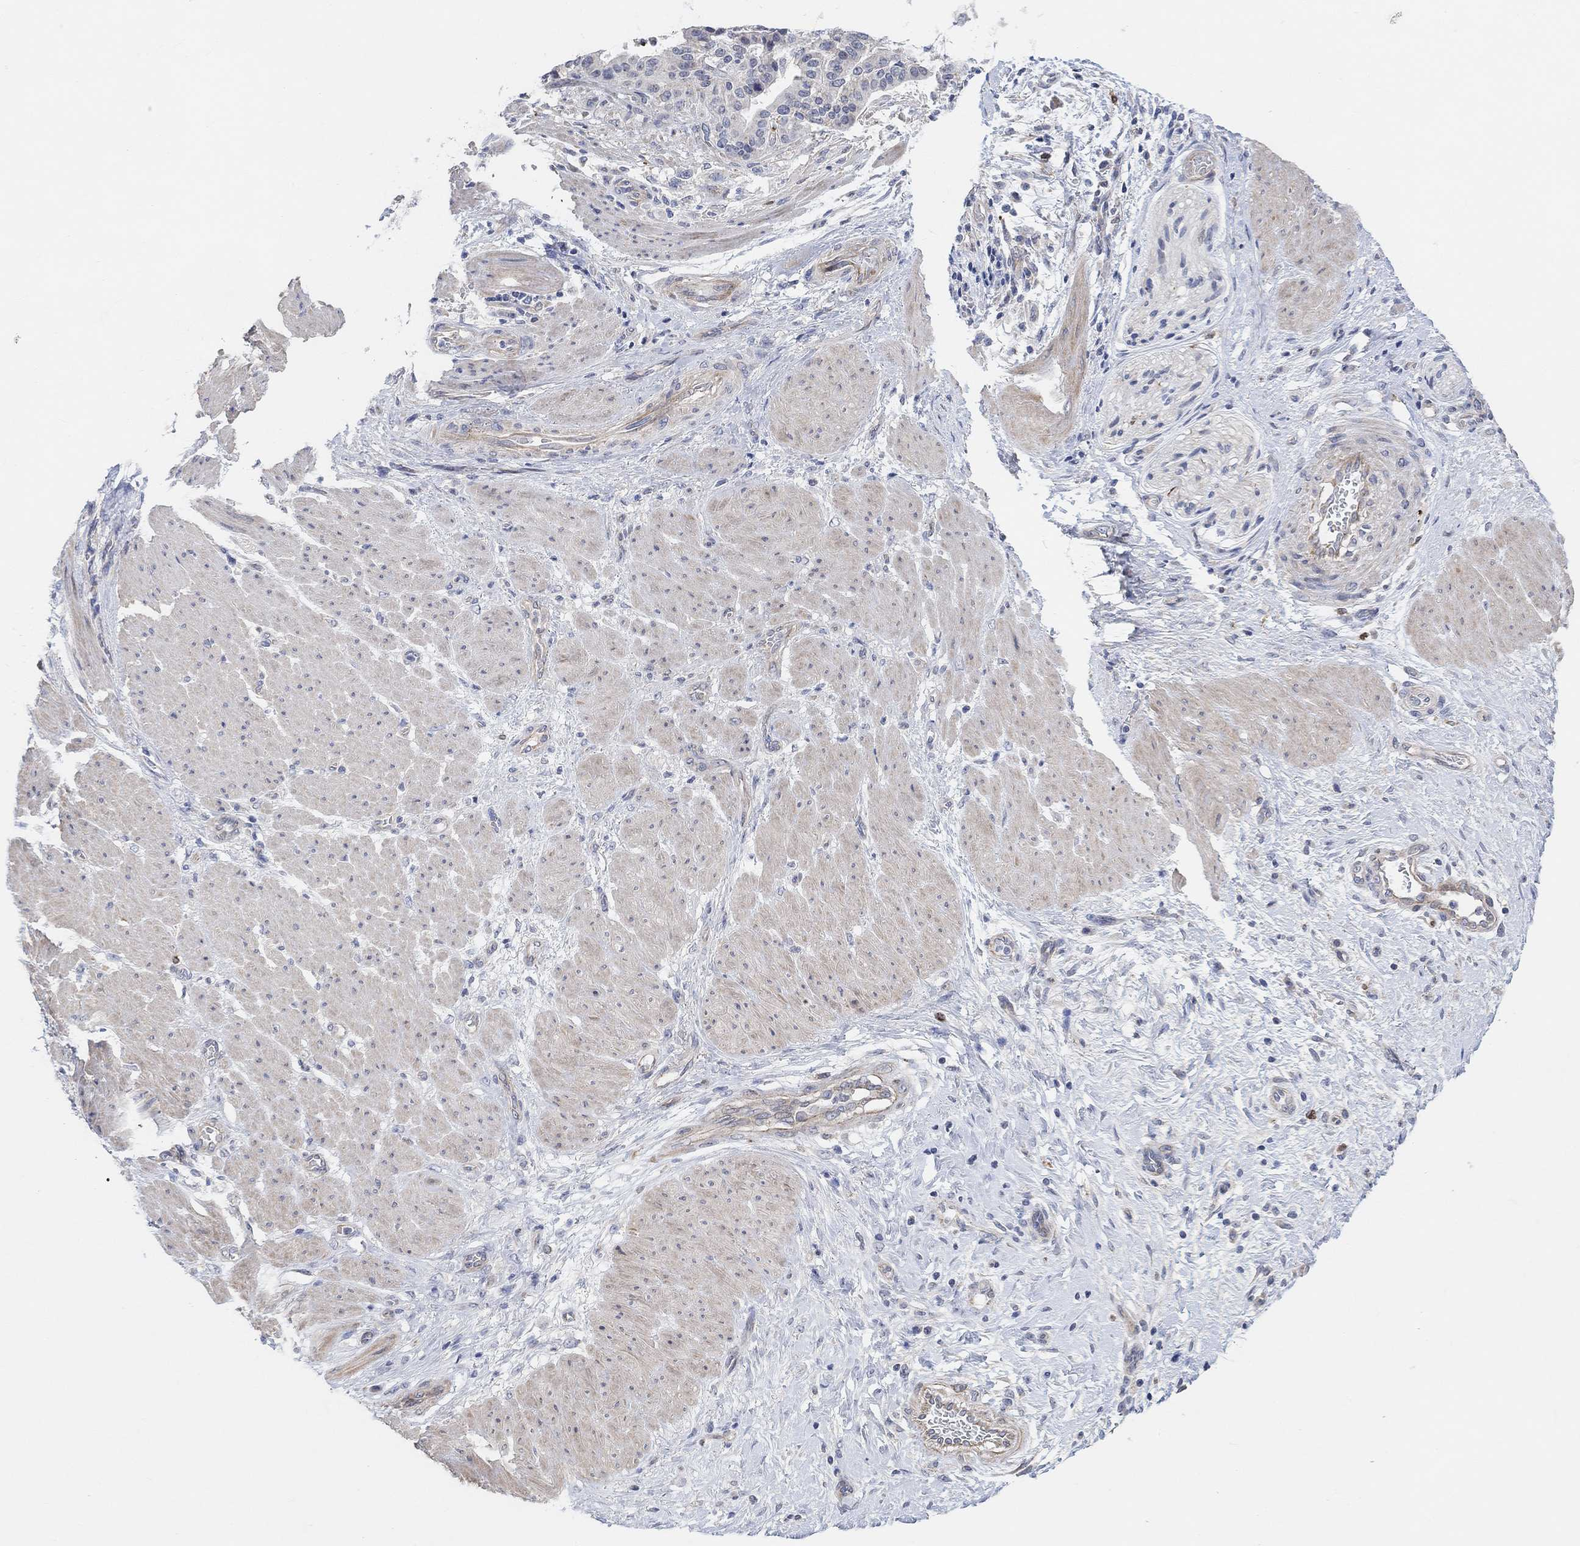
{"staining": {"intensity": "negative", "quantity": "none", "location": "none"}, "tissue": "stomach cancer", "cell_type": "Tumor cells", "image_type": "cancer", "snomed": [{"axis": "morphology", "description": "Adenocarcinoma, NOS"}, {"axis": "topography", "description": "Stomach"}], "caption": "This is an immunohistochemistry histopathology image of stomach cancer. There is no staining in tumor cells.", "gene": "HCRTR1", "patient": {"sex": "male", "age": 48}}